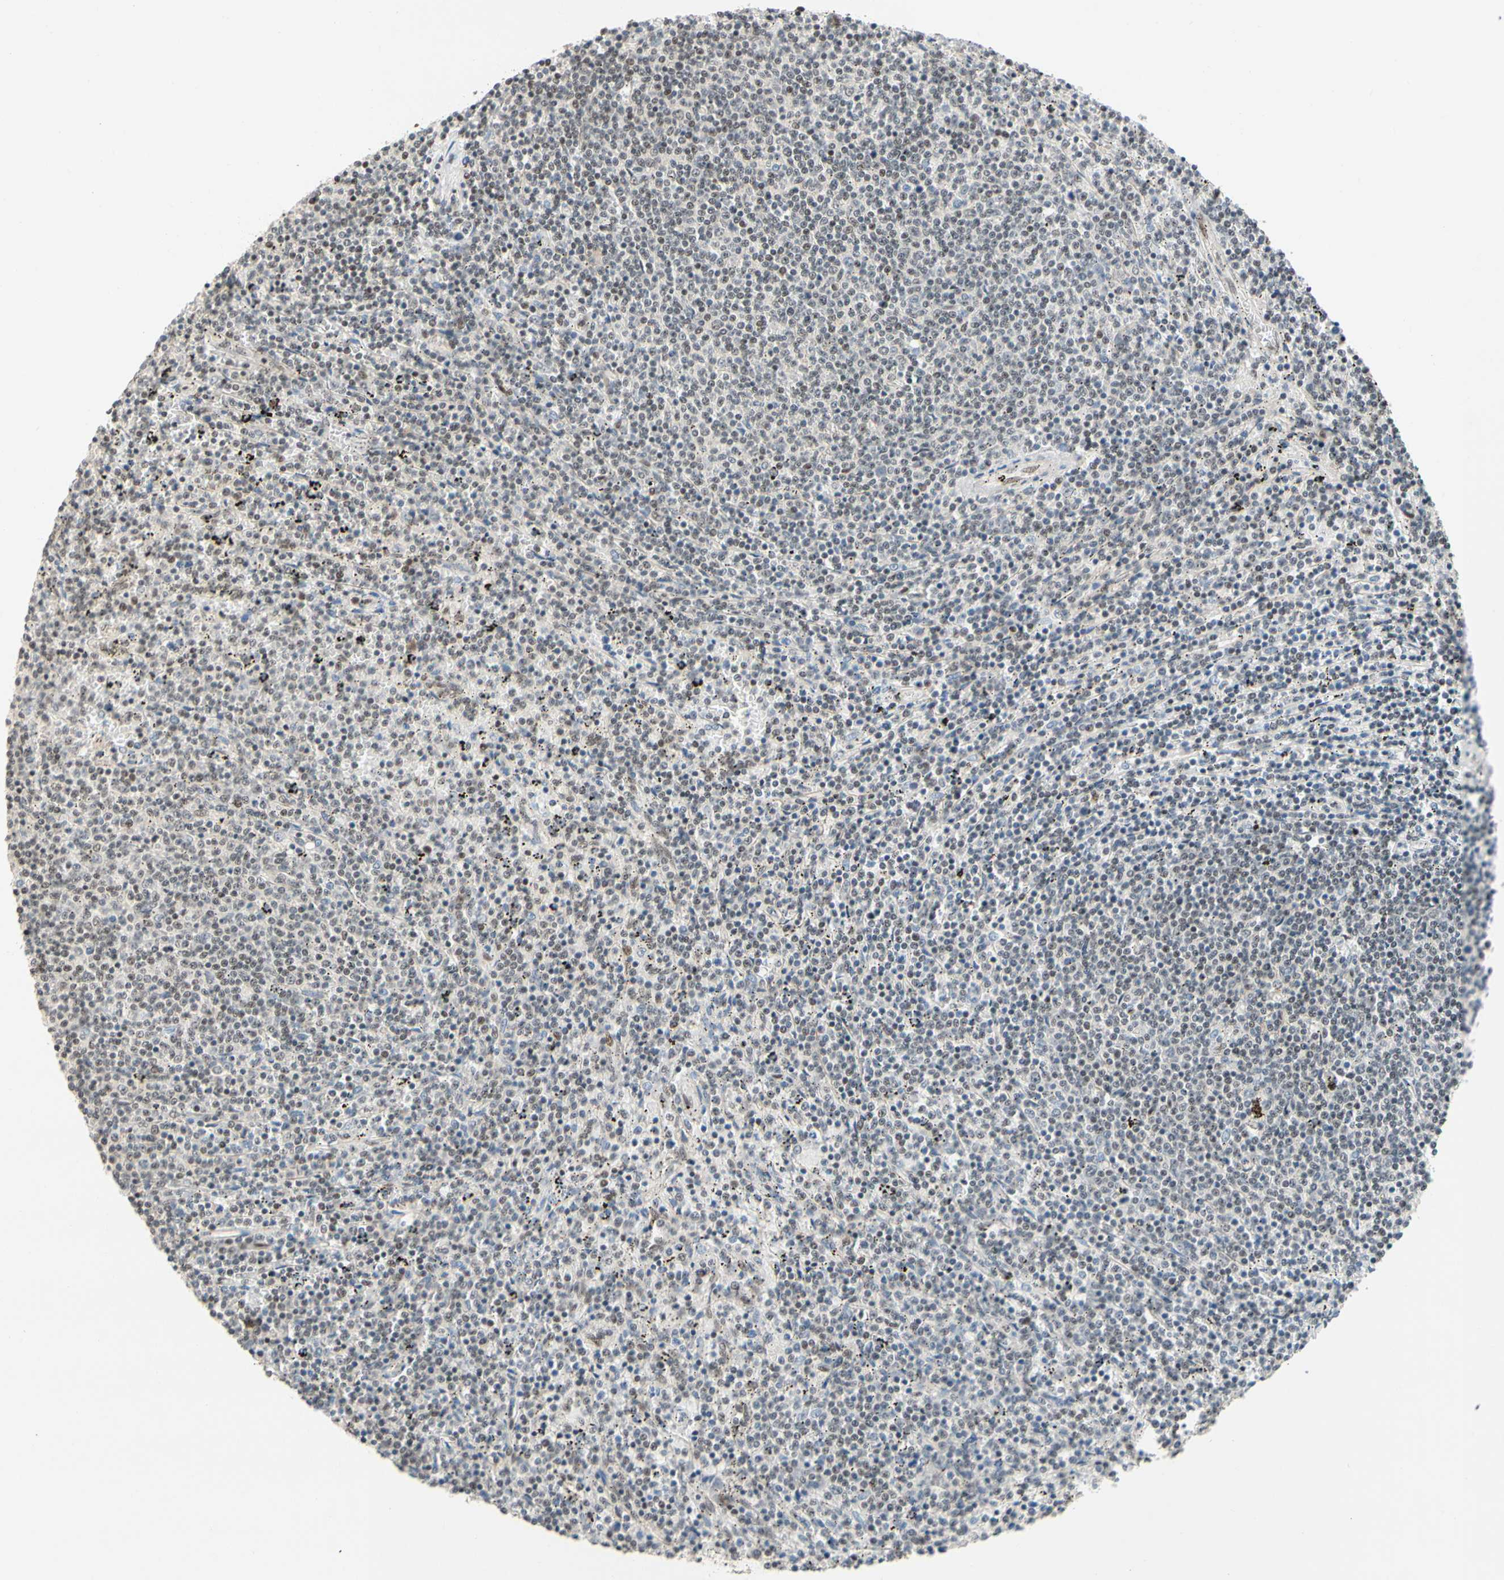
{"staining": {"intensity": "weak", "quantity": "<25%", "location": "nuclear"}, "tissue": "lymphoma", "cell_type": "Tumor cells", "image_type": "cancer", "snomed": [{"axis": "morphology", "description": "Malignant lymphoma, non-Hodgkin's type, Low grade"}, {"axis": "topography", "description": "Spleen"}], "caption": "Human lymphoma stained for a protein using IHC exhibits no expression in tumor cells.", "gene": "TAF4", "patient": {"sex": "female", "age": 50}}